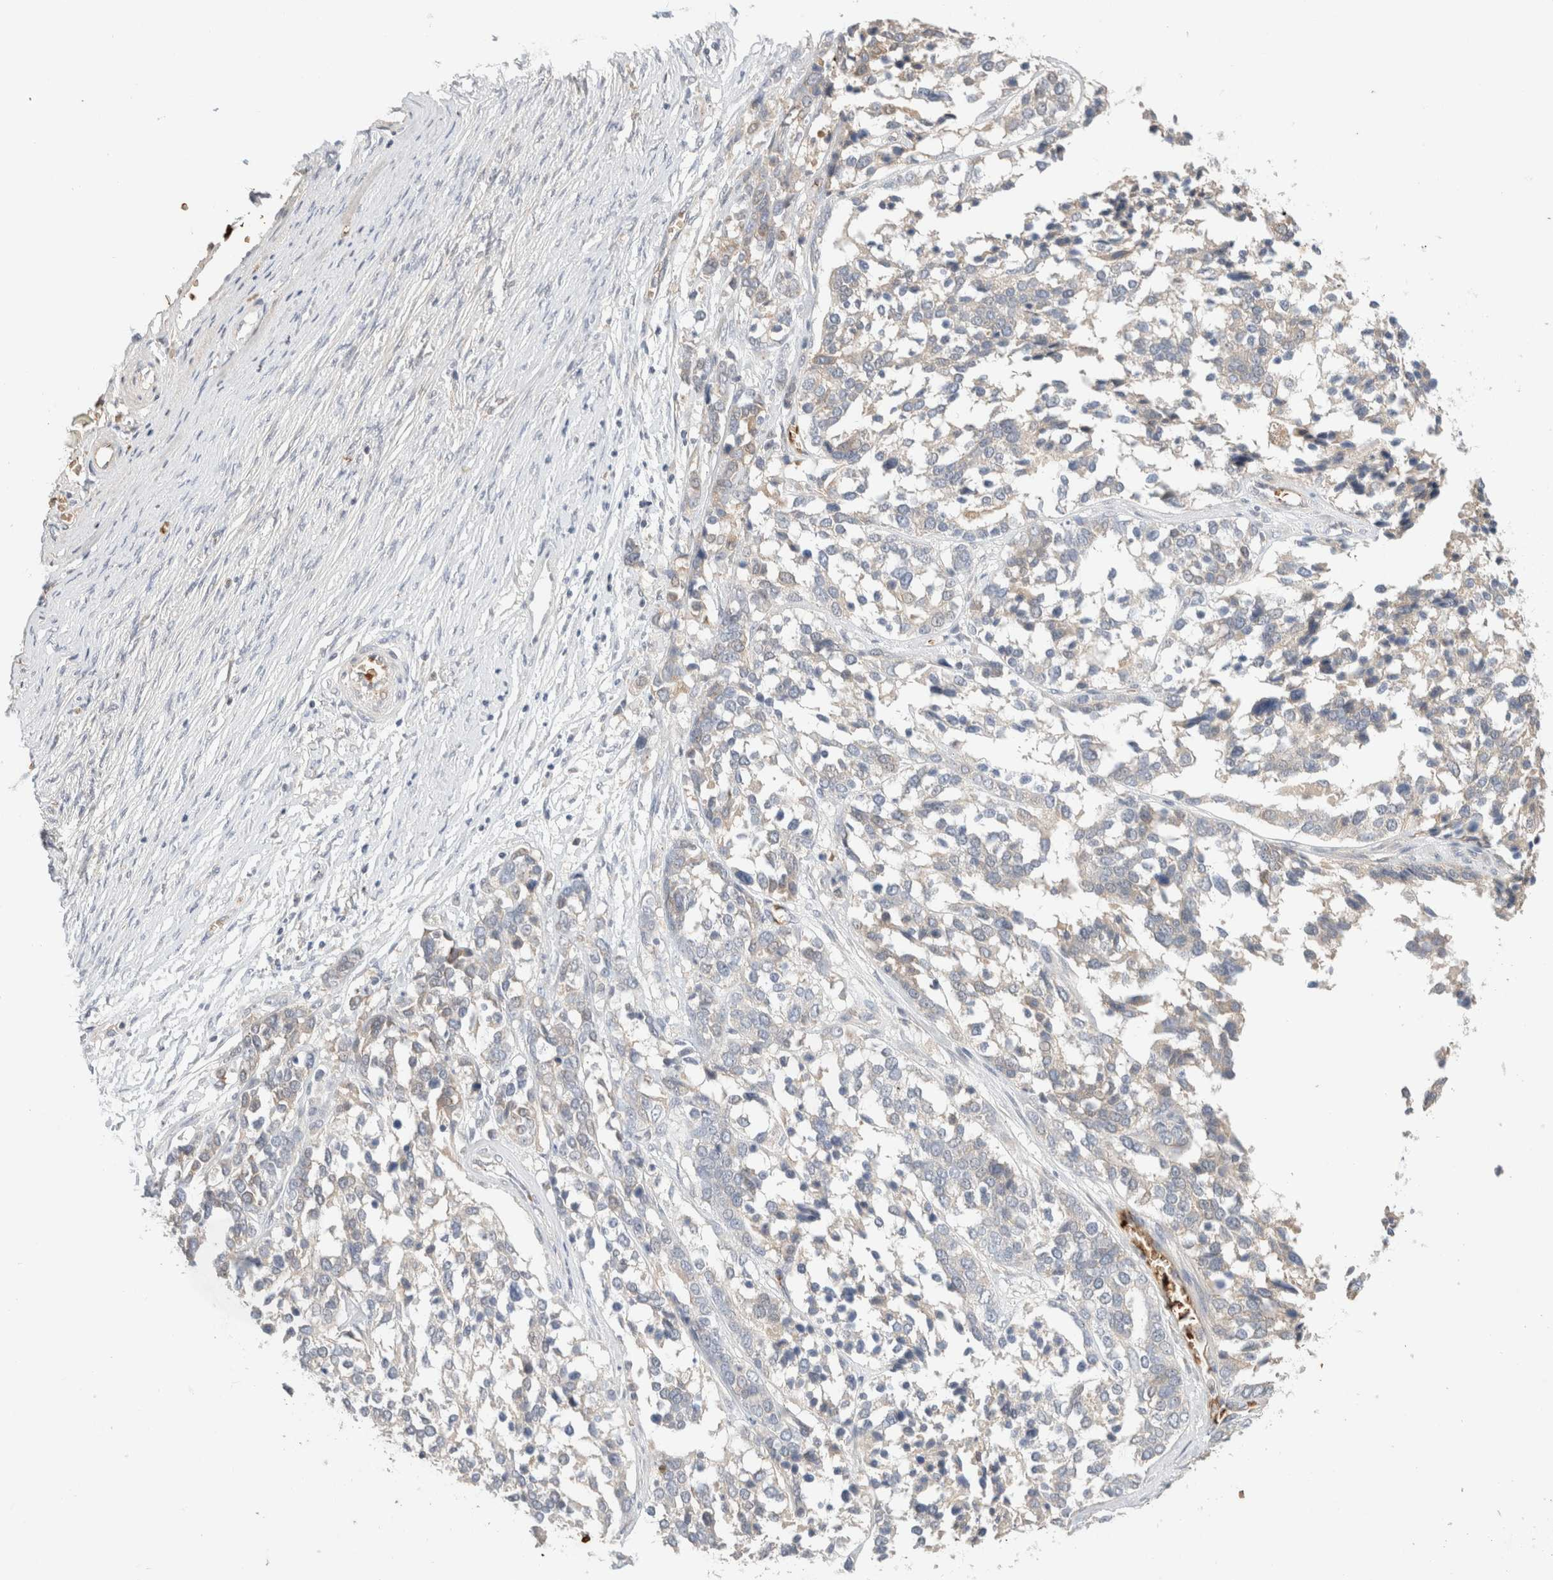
{"staining": {"intensity": "weak", "quantity": "<25%", "location": "cytoplasmic/membranous"}, "tissue": "ovarian cancer", "cell_type": "Tumor cells", "image_type": "cancer", "snomed": [{"axis": "morphology", "description": "Cystadenocarcinoma, serous, NOS"}, {"axis": "topography", "description": "Ovary"}], "caption": "This is an immunohistochemistry (IHC) histopathology image of ovarian cancer (serous cystadenocarcinoma). There is no staining in tumor cells.", "gene": "MST1", "patient": {"sex": "female", "age": 44}}